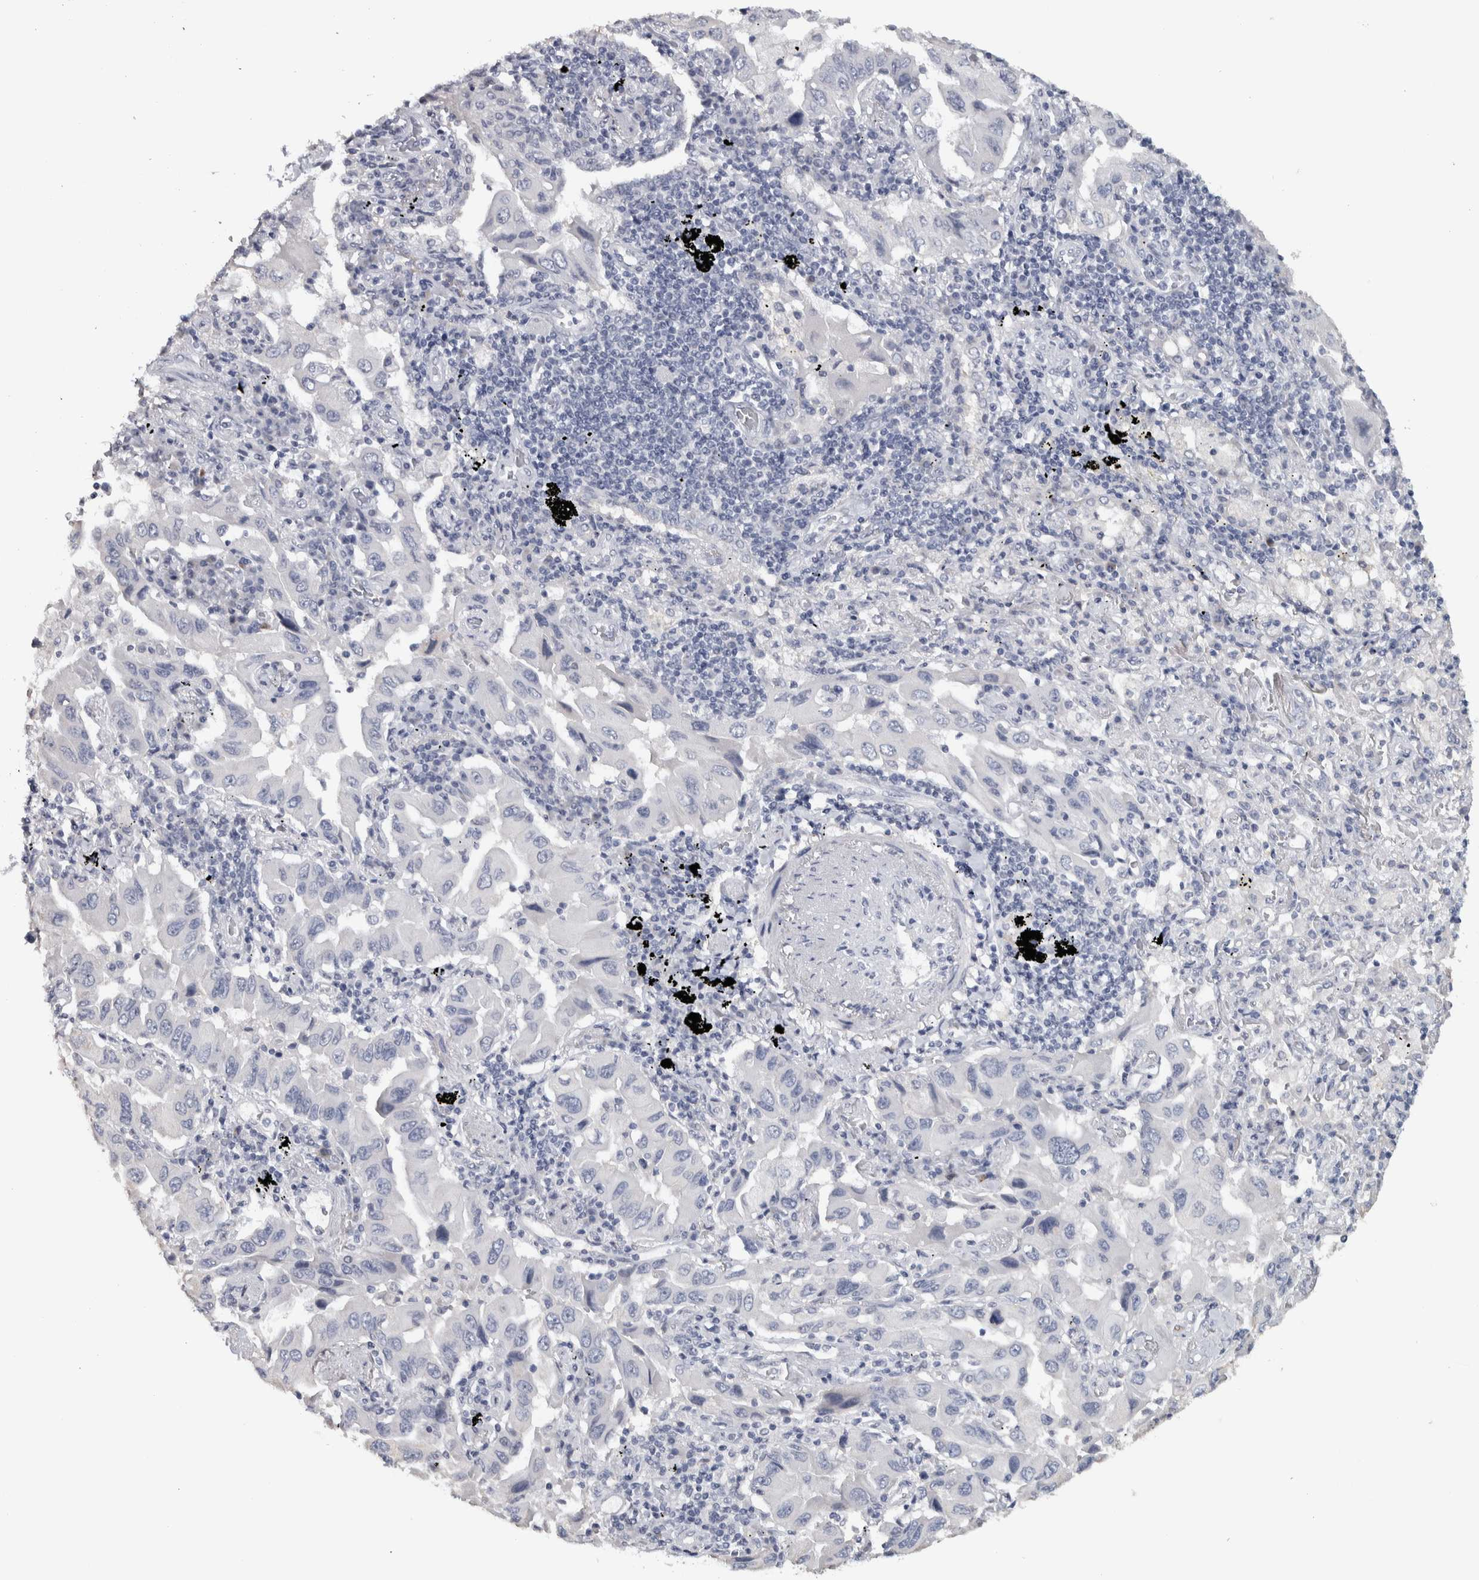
{"staining": {"intensity": "negative", "quantity": "none", "location": "none"}, "tissue": "lung cancer", "cell_type": "Tumor cells", "image_type": "cancer", "snomed": [{"axis": "morphology", "description": "Adenocarcinoma, NOS"}, {"axis": "topography", "description": "Lung"}], "caption": "Tumor cells are negative for protein expression in human lung cancer.", "gene": "NECAB1", "patient": {"sex": "female", "age": 65}}